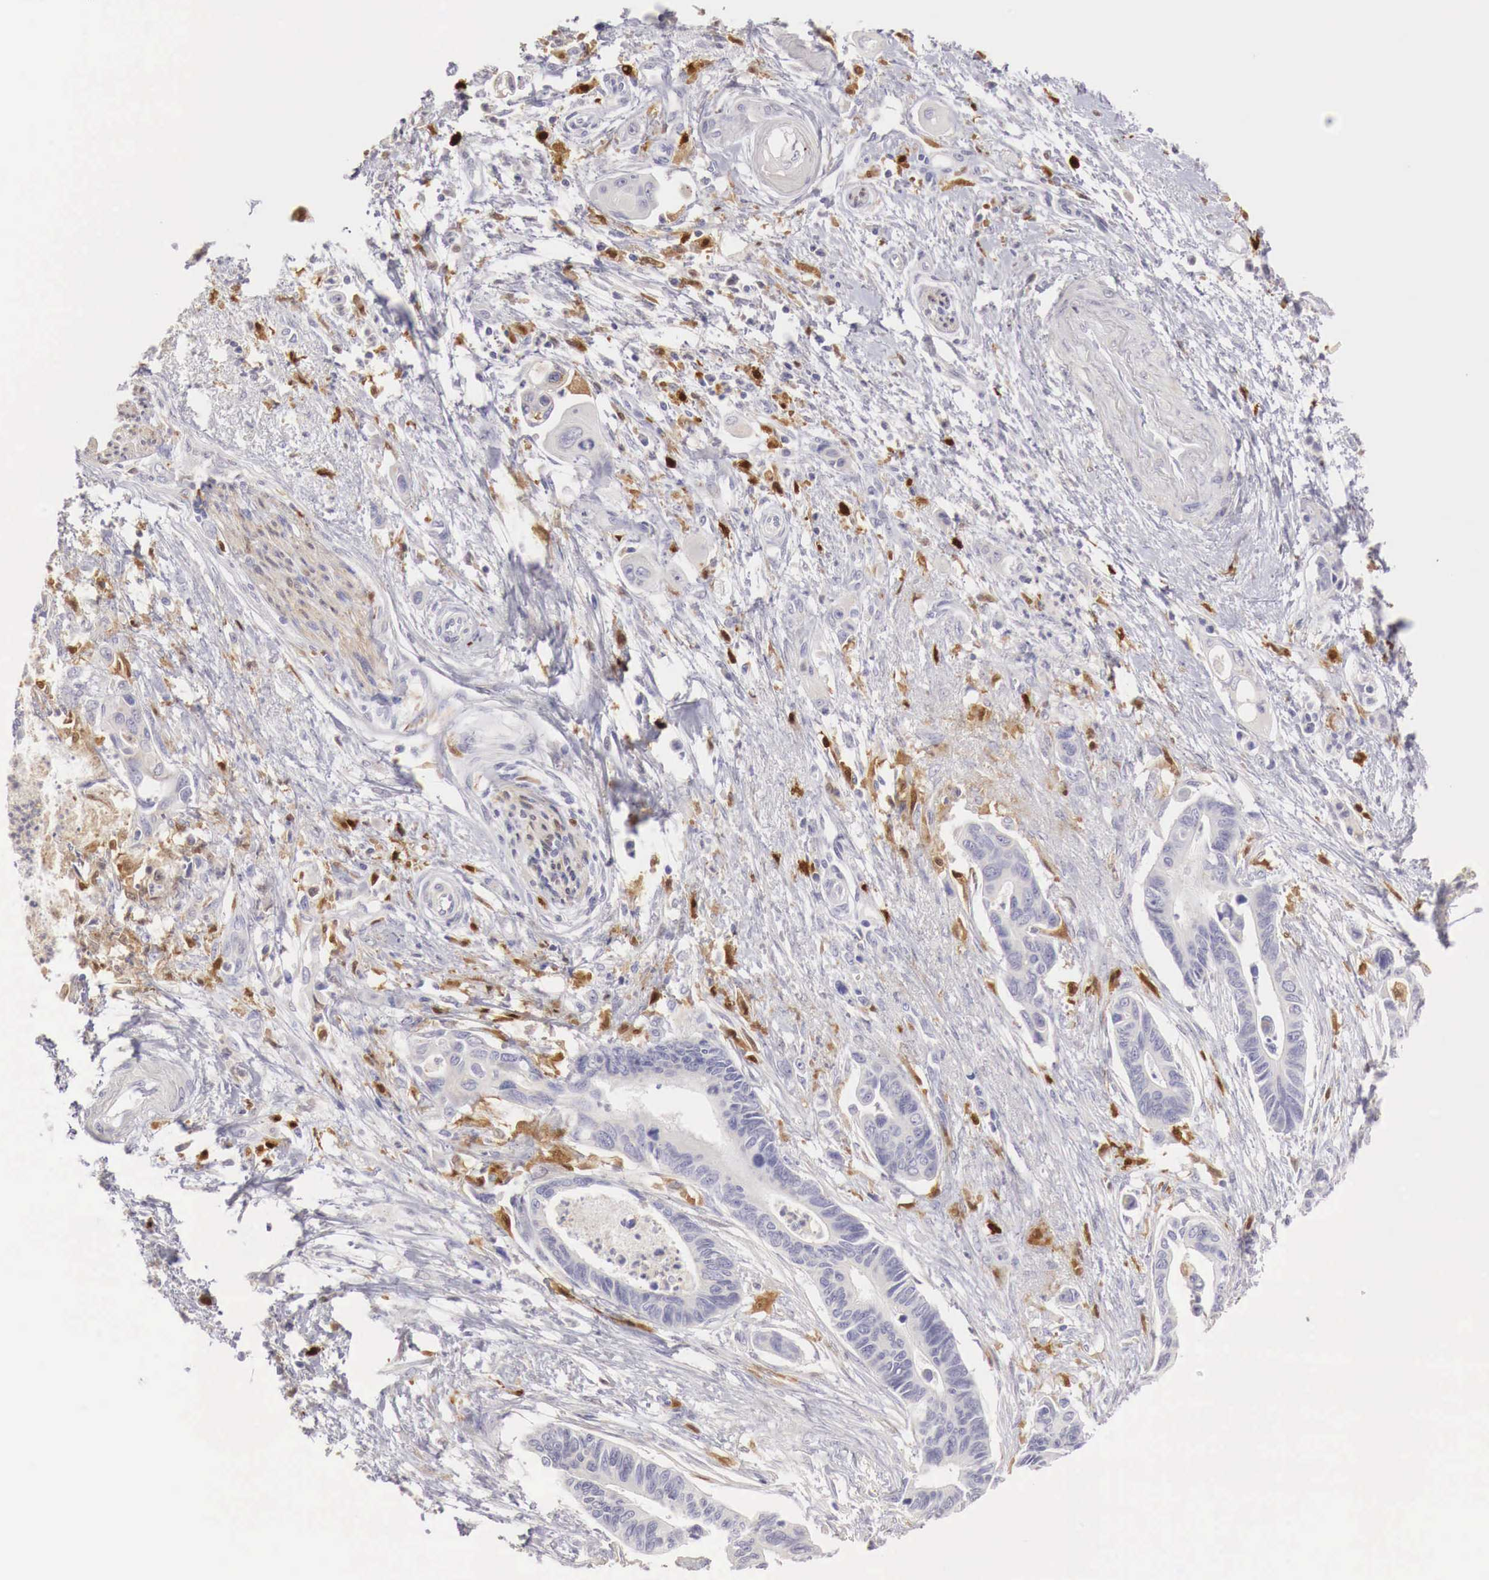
{"staining": {"intensity": "negative", "quantity": "none", "location": "none"}, "tissue": "pancreatic cancer", "cell_type": "Tumor cells", "image_type": "cancer", "snomed": [{"axis": "morphology", "description": "Adenocarcinoma, NOS"}, {"axis": "topography", "description": "Pancreas"}], "caption": "A high-resolution image shows immunohistochemistry (IHC) staining of pancreatic cancer (adenocarcinoma), which displays no significant staining in tumor cells.", "gene": "RENBP", "patient": {"sex": "female", "age": 70}}